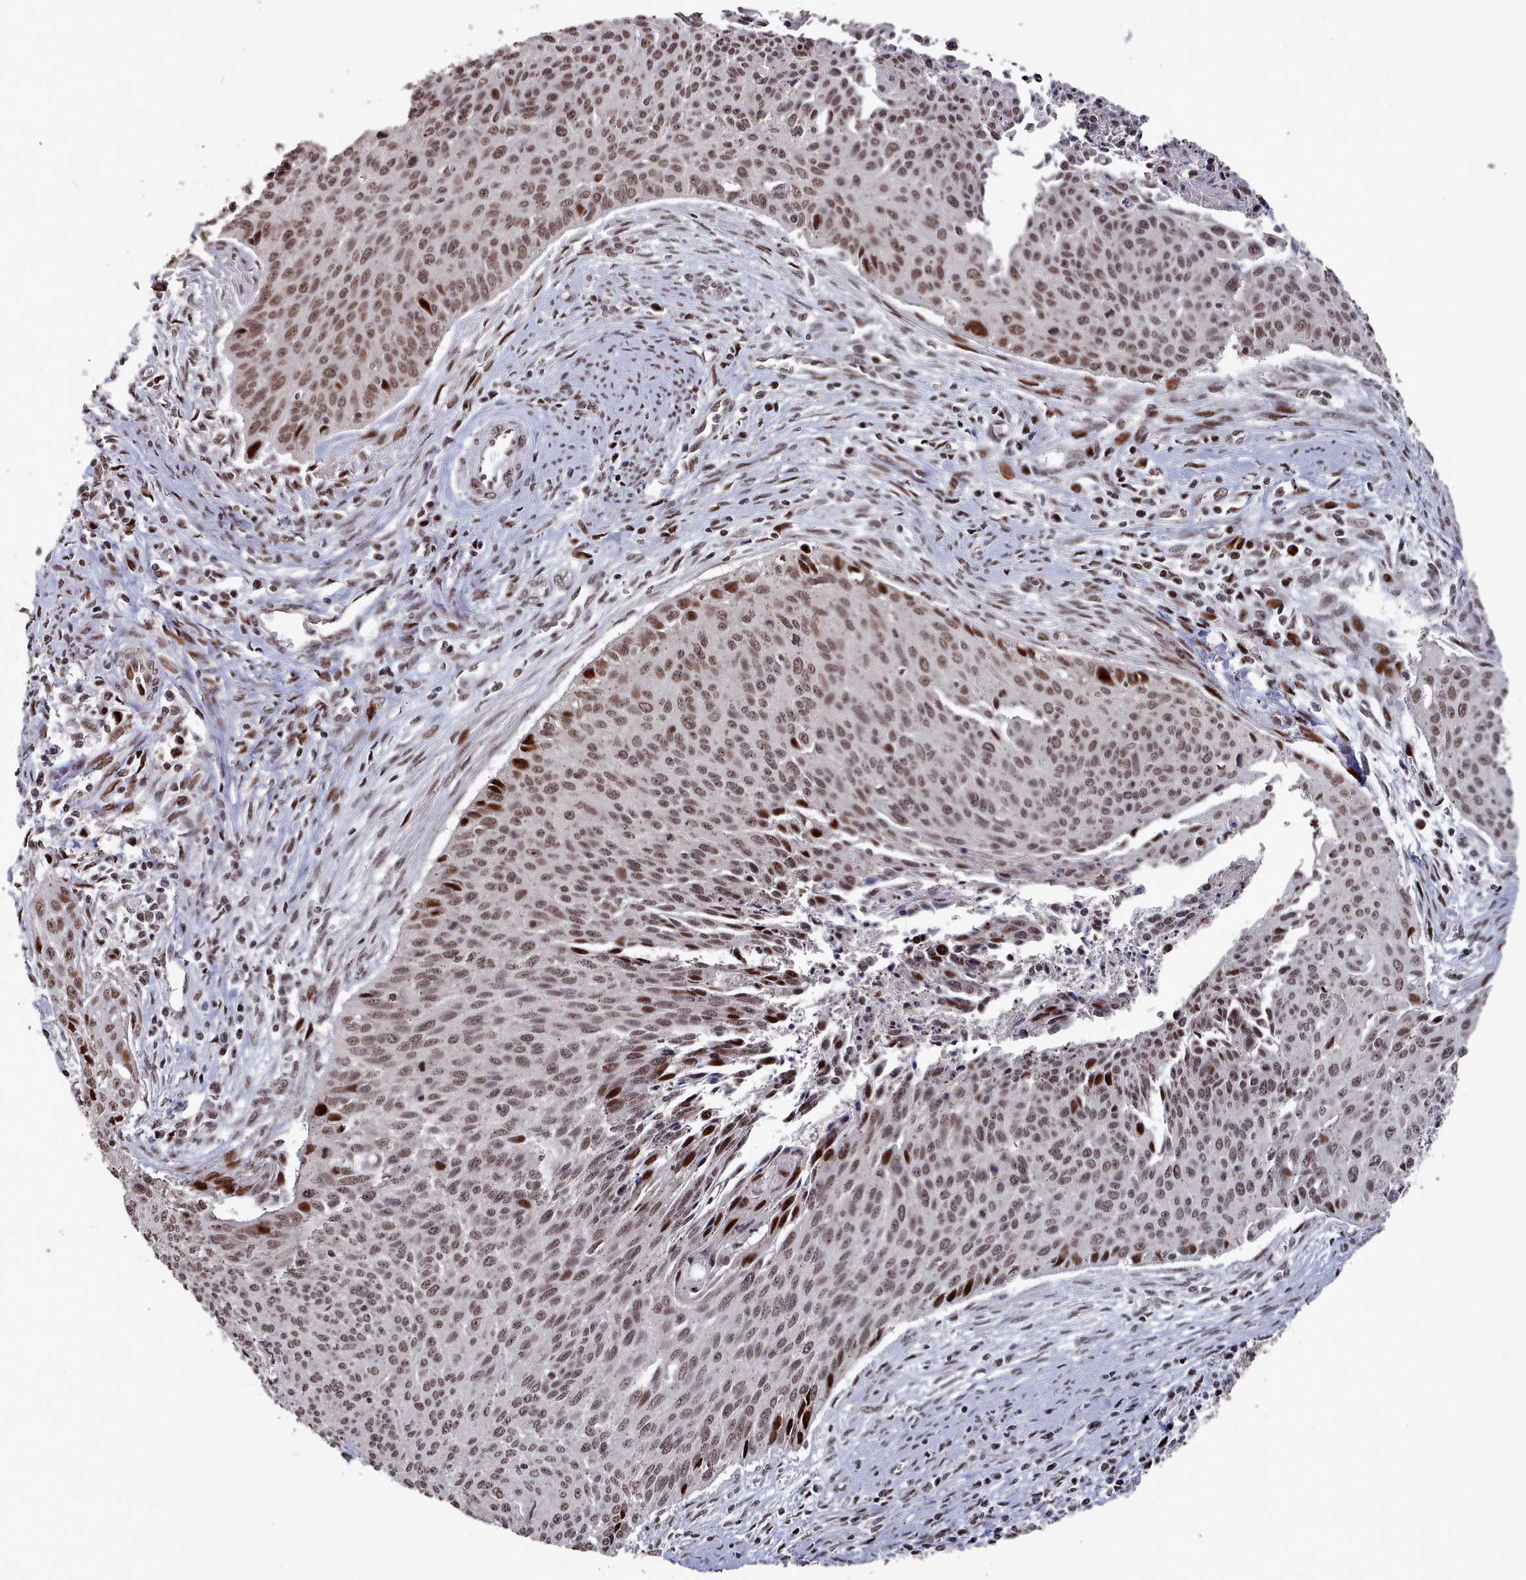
{"staining": {"intensity": "moderate", "quantity": ">75%", "location": "nuclear"}, "tissue": "cervical cancer", "cell_type": "Tumor cells", "image_type": "cancer", "snomed": [{"axis": "morphology", "description": "Squamous cell carcinoma, NOS"}, {"axis": "topography", "description": "Cervix"}], "caption": "Immunohistochemistry (DAB (3,3'-diaminobenzidine)) staining of cervical cancer (squamous cell carcinoma) shows moderate nuclear protein expression in about >75% of tumor cells. (DAB IHC, brown staining for protein, blue staining for nuclei).", "gene": "PNRC2", "patient": {"sex": "female", "age": 55}}